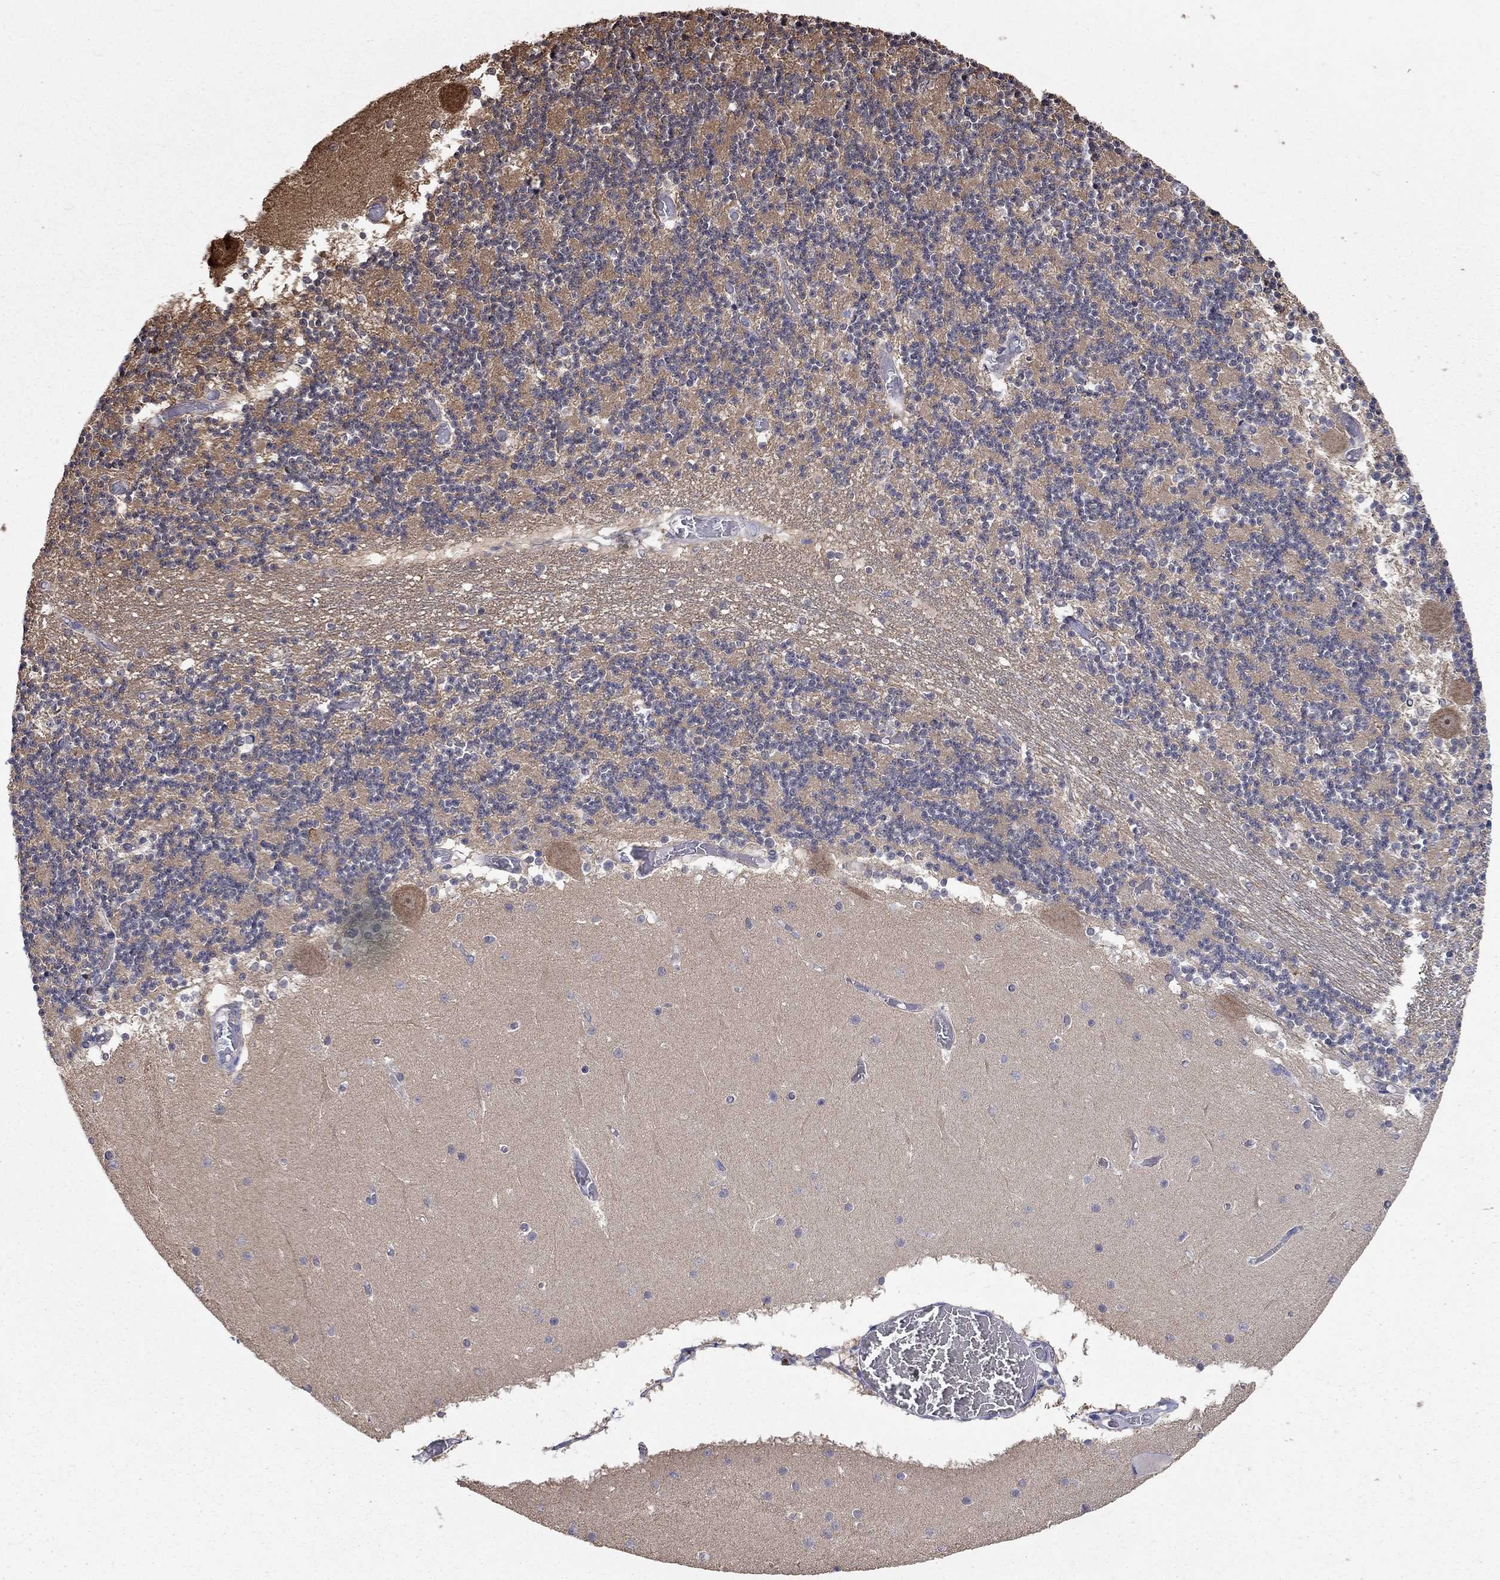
{"staining": {"intensity": "negative", "quantity": "none", "location": "none"}, "tissue": "cerebellum", "cell_type": "Cells in granular layer", "image_type": "normal", "snomed": [{"axis": "morphology", "description": "Normal tissue, NOS"}, {"axis": "topography", "description": "Cerebellum"}], "caption": "This is an immunohistochemistry photomicrograph of benign cerebellum. There is no staining in cells in granular layer.", "gene": "WASF3", "patient": {"sex": "female", "age": 28}}